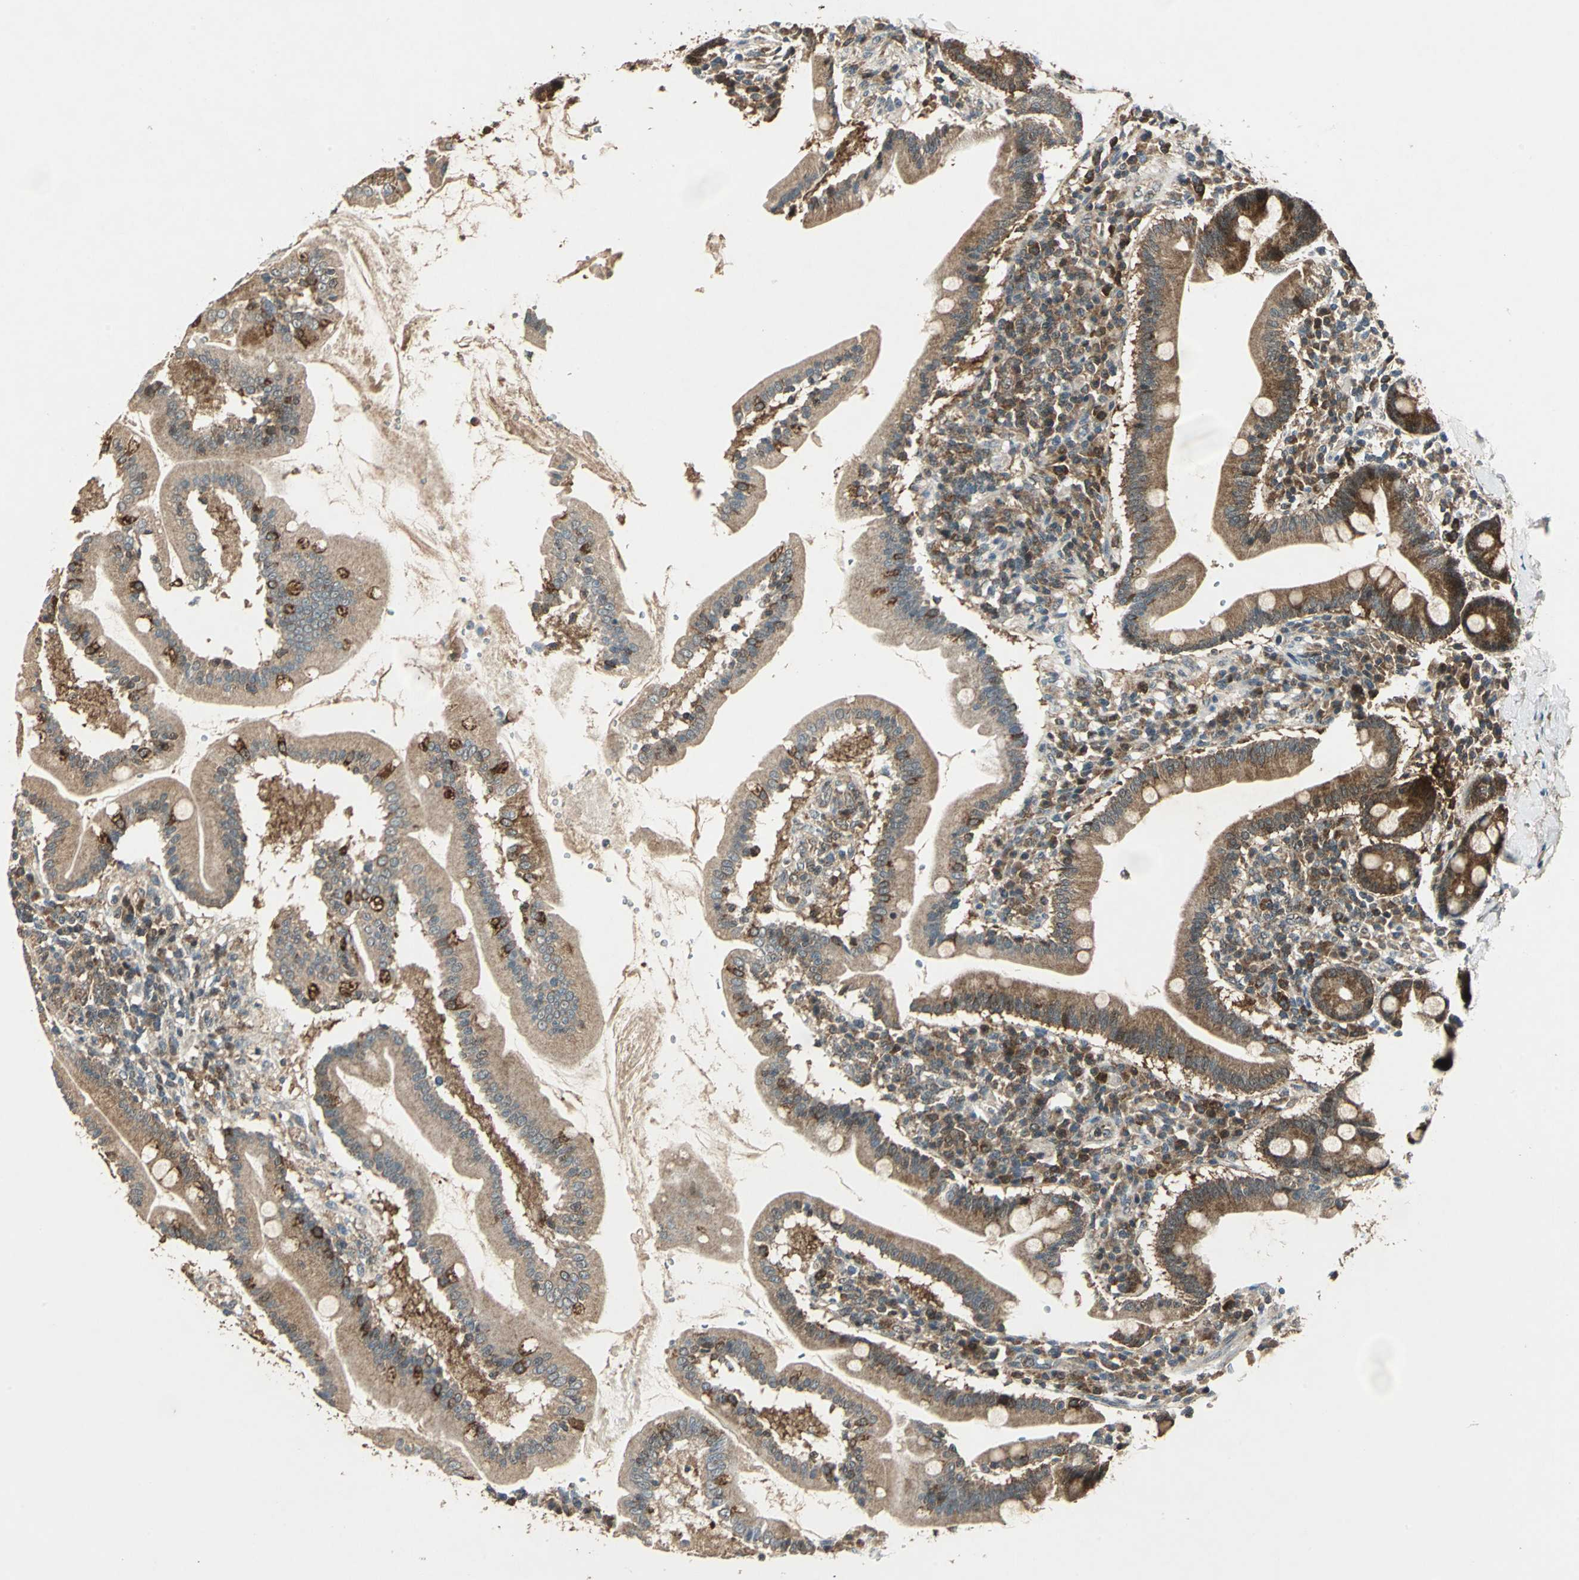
{"staining": {"intensity": "moderate", "quantity": ">75%", "location": "cytoplasmic/membranous"}, "tissue": "duodenum", "cell_type": "Glandular cells", "image_type": "normal", "snomed": [{"axis": "morphology", "description": "Normal tissue, NOS"}, {"axis": "topography", "description": "Duodenum"}], "caption": "Protein staining of benign duodenum demonstrates moderate cytoplasmic/membranous expression in approximately >75% of glandular cells. The protein is stained brown, and the nuclei are stained in blue (DAB (3,3'-diaminobenzidine) IHC with brightfield microscopy, high magnification).", "gene": "AHSA1", "patient": {"sex": "male", "age": 50}}